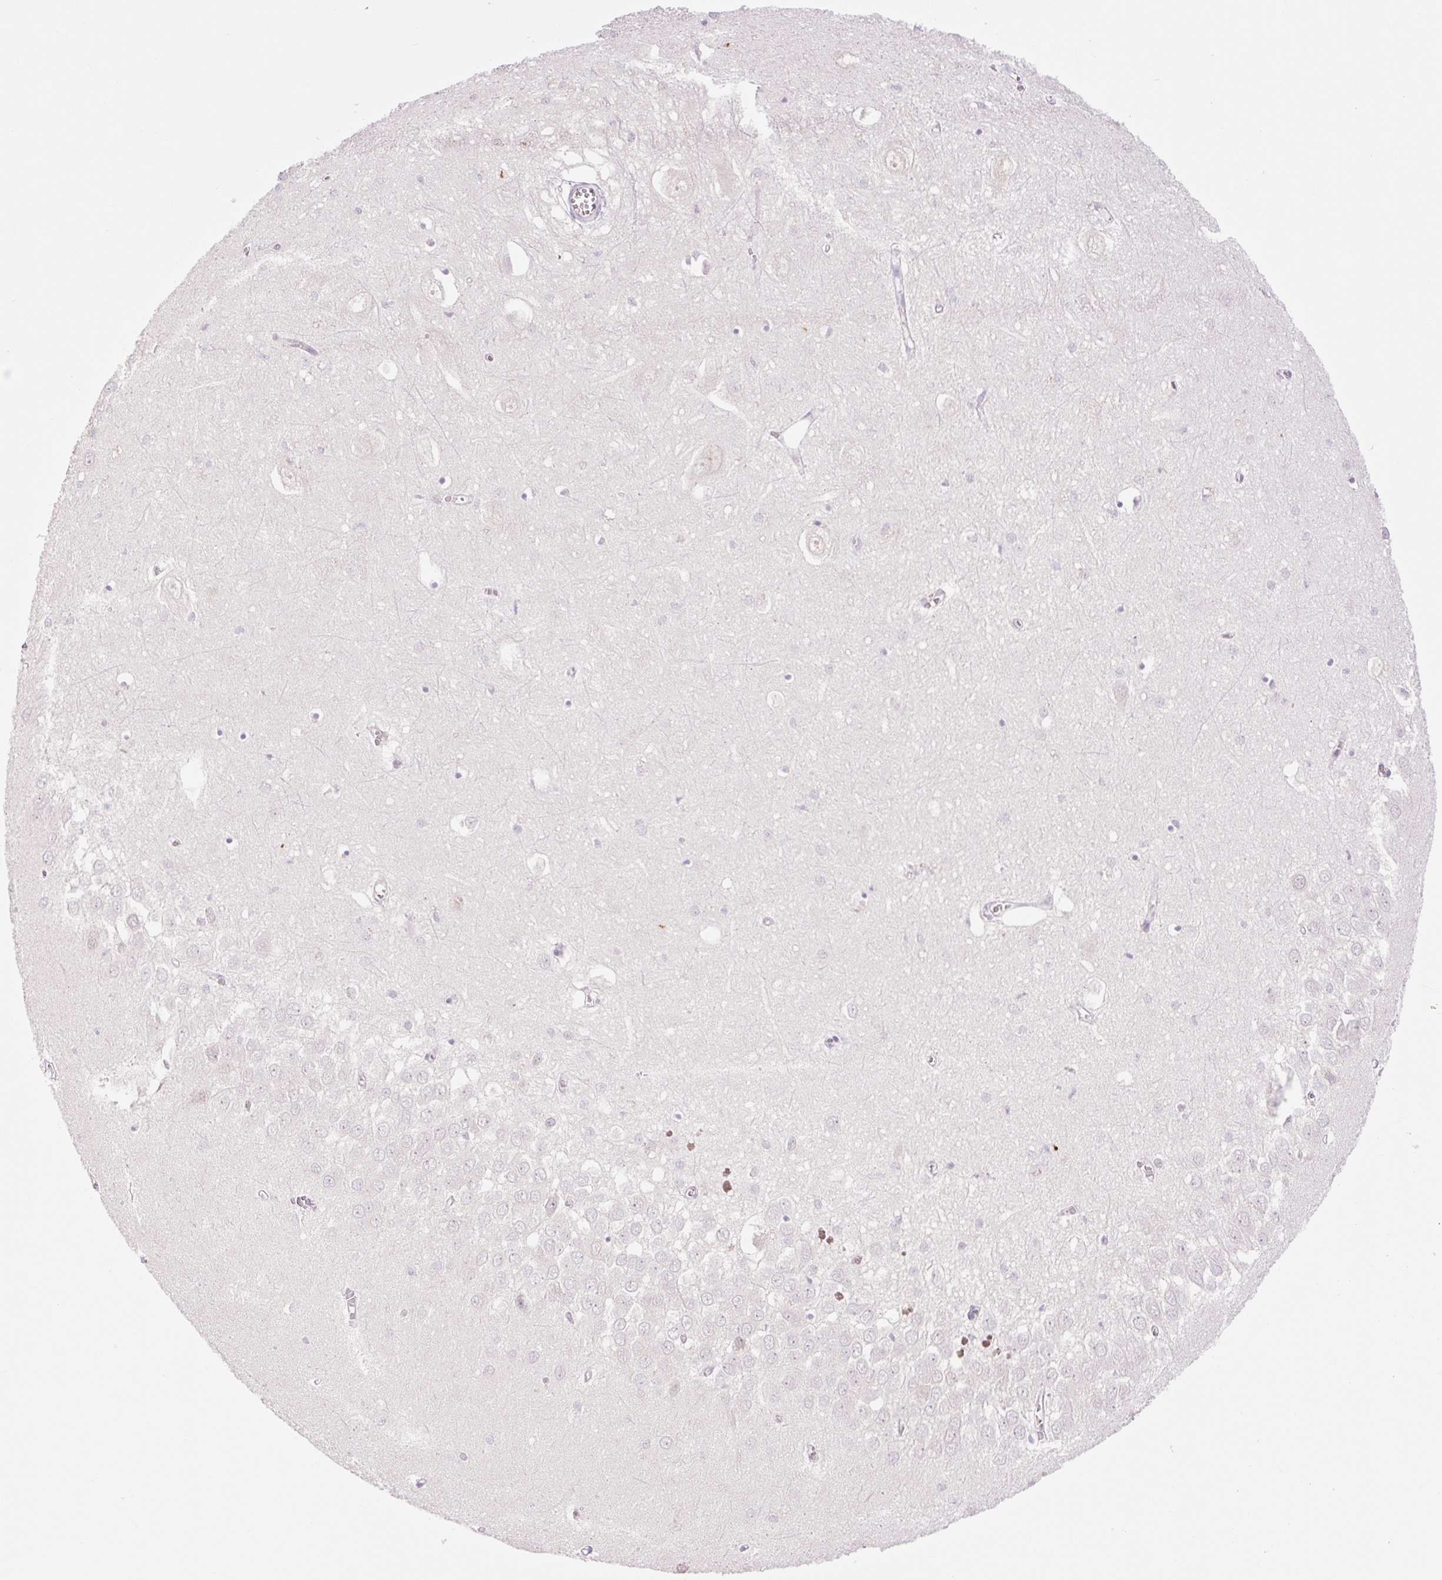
{"staining": {"intensity": "weak", "quantity": "<25%", "location": "cytoplasmic/membranous"}, "tissue": "hippocampus", "cell_type": "Glial cells", "image_type": "normal", "snomed": [{"axis": "morphology", "description": "Normal tissue, NOS"}, {"axis": "topography", "description": "Hippocampus"}], "caption": "DAB (3,3'-diaminobenzidine) immunohistochemical staining of normal hippocampus displays no significant expression in glial cells.", "gene": "COL5A1", "patient": {"sex": "female", "age": 64}}